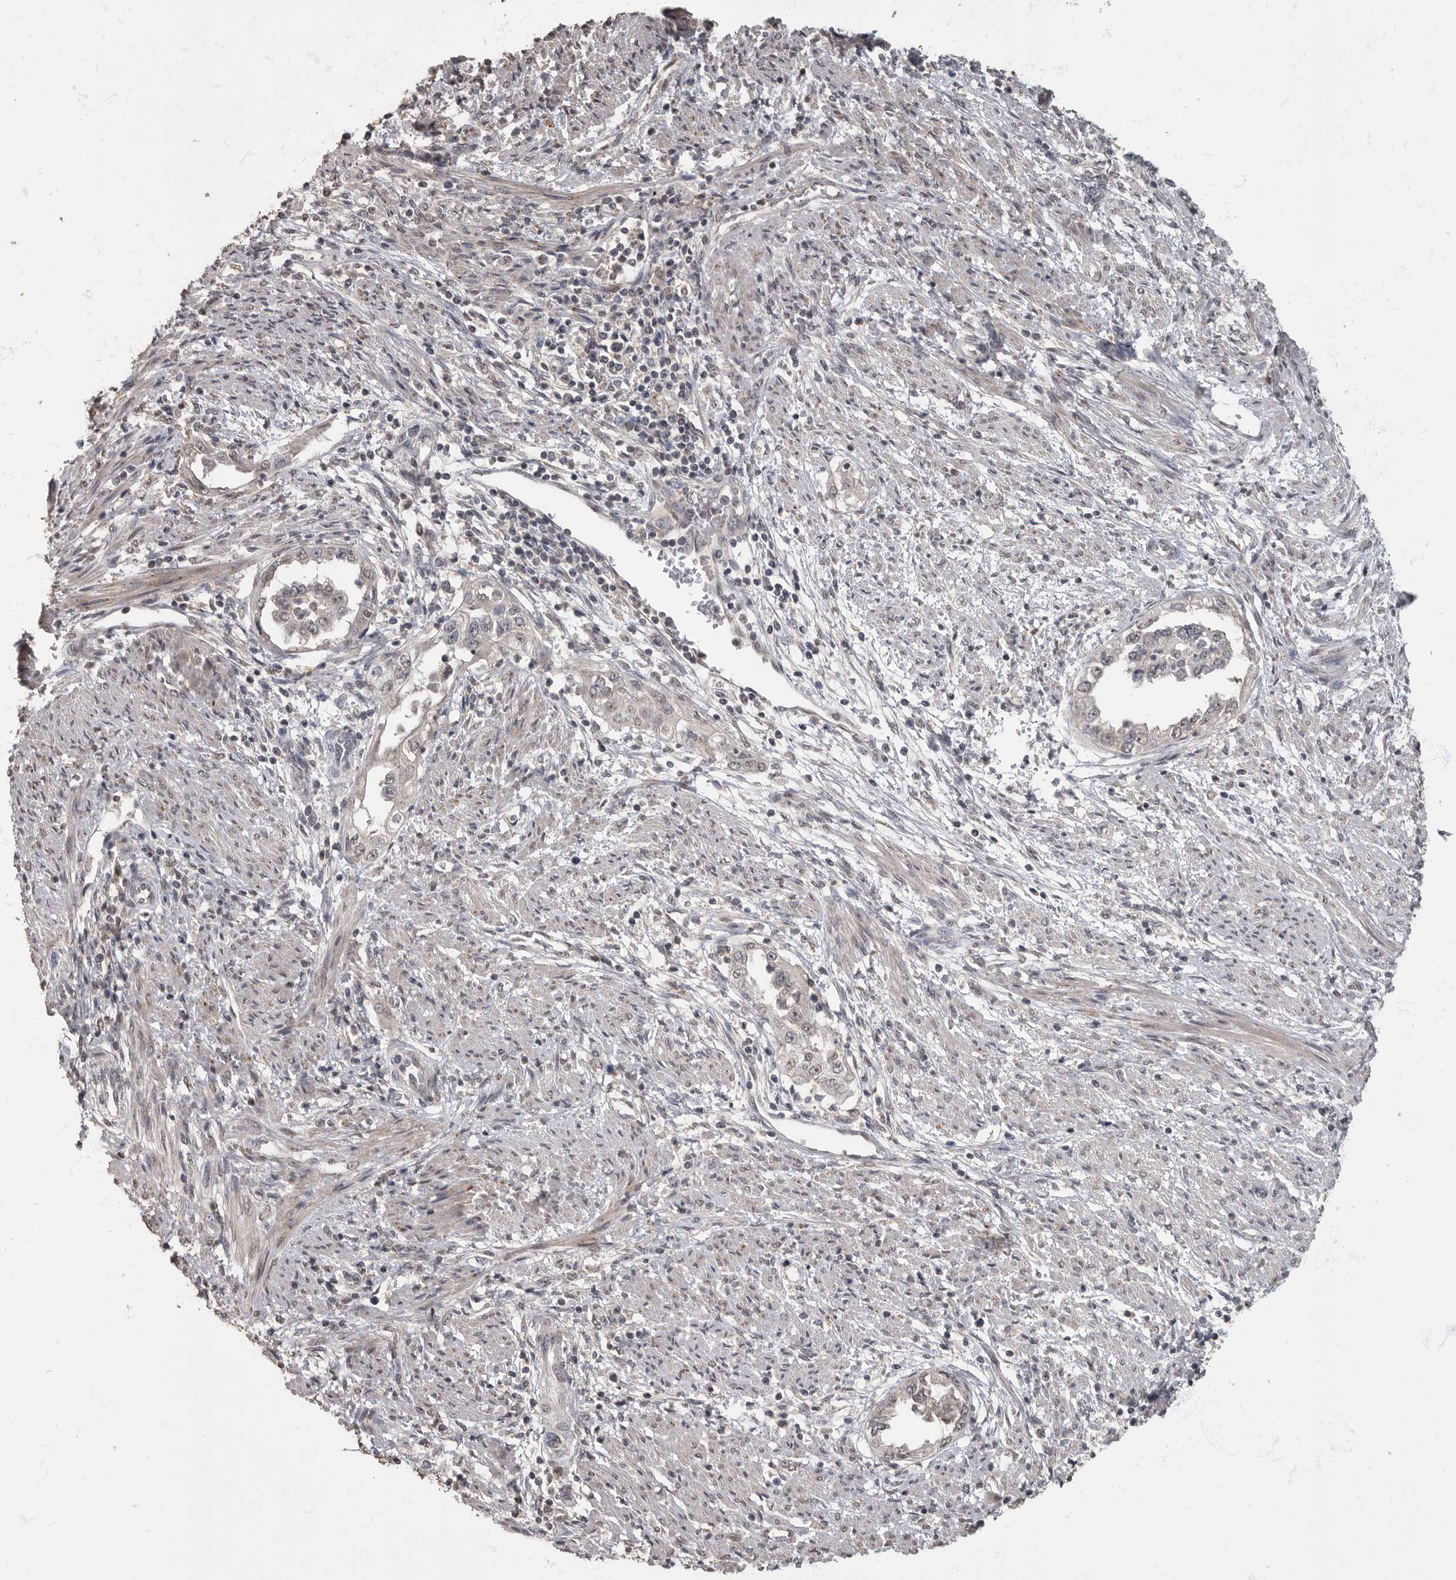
{"staining": {"intensity": "negative", "quantity": "none", "location": "none"}, "tissue": "endometrial cancer", "cell_type": "Tumor cells", "image_type": "cancer", "snomed": [{"axis": "morphology", "description": "Adenocarcinoma, NOS"}, {"axis": "topography", "description": "Endometrium"}], "caption": "High power microscopy photomicrograph of an immunohistochemistry micrograph of endometrial cancer (adenocarcinoma), revealing no significant positivity in tumor cells. (Stains: DAB (3,3'-diaminobenzidine) IHC with hematoxylin counter stain, Microscopy: brightfield microscopy at high magnification).", "gene": "MAFG", "patient": {"sex": "female", "age": 85}}